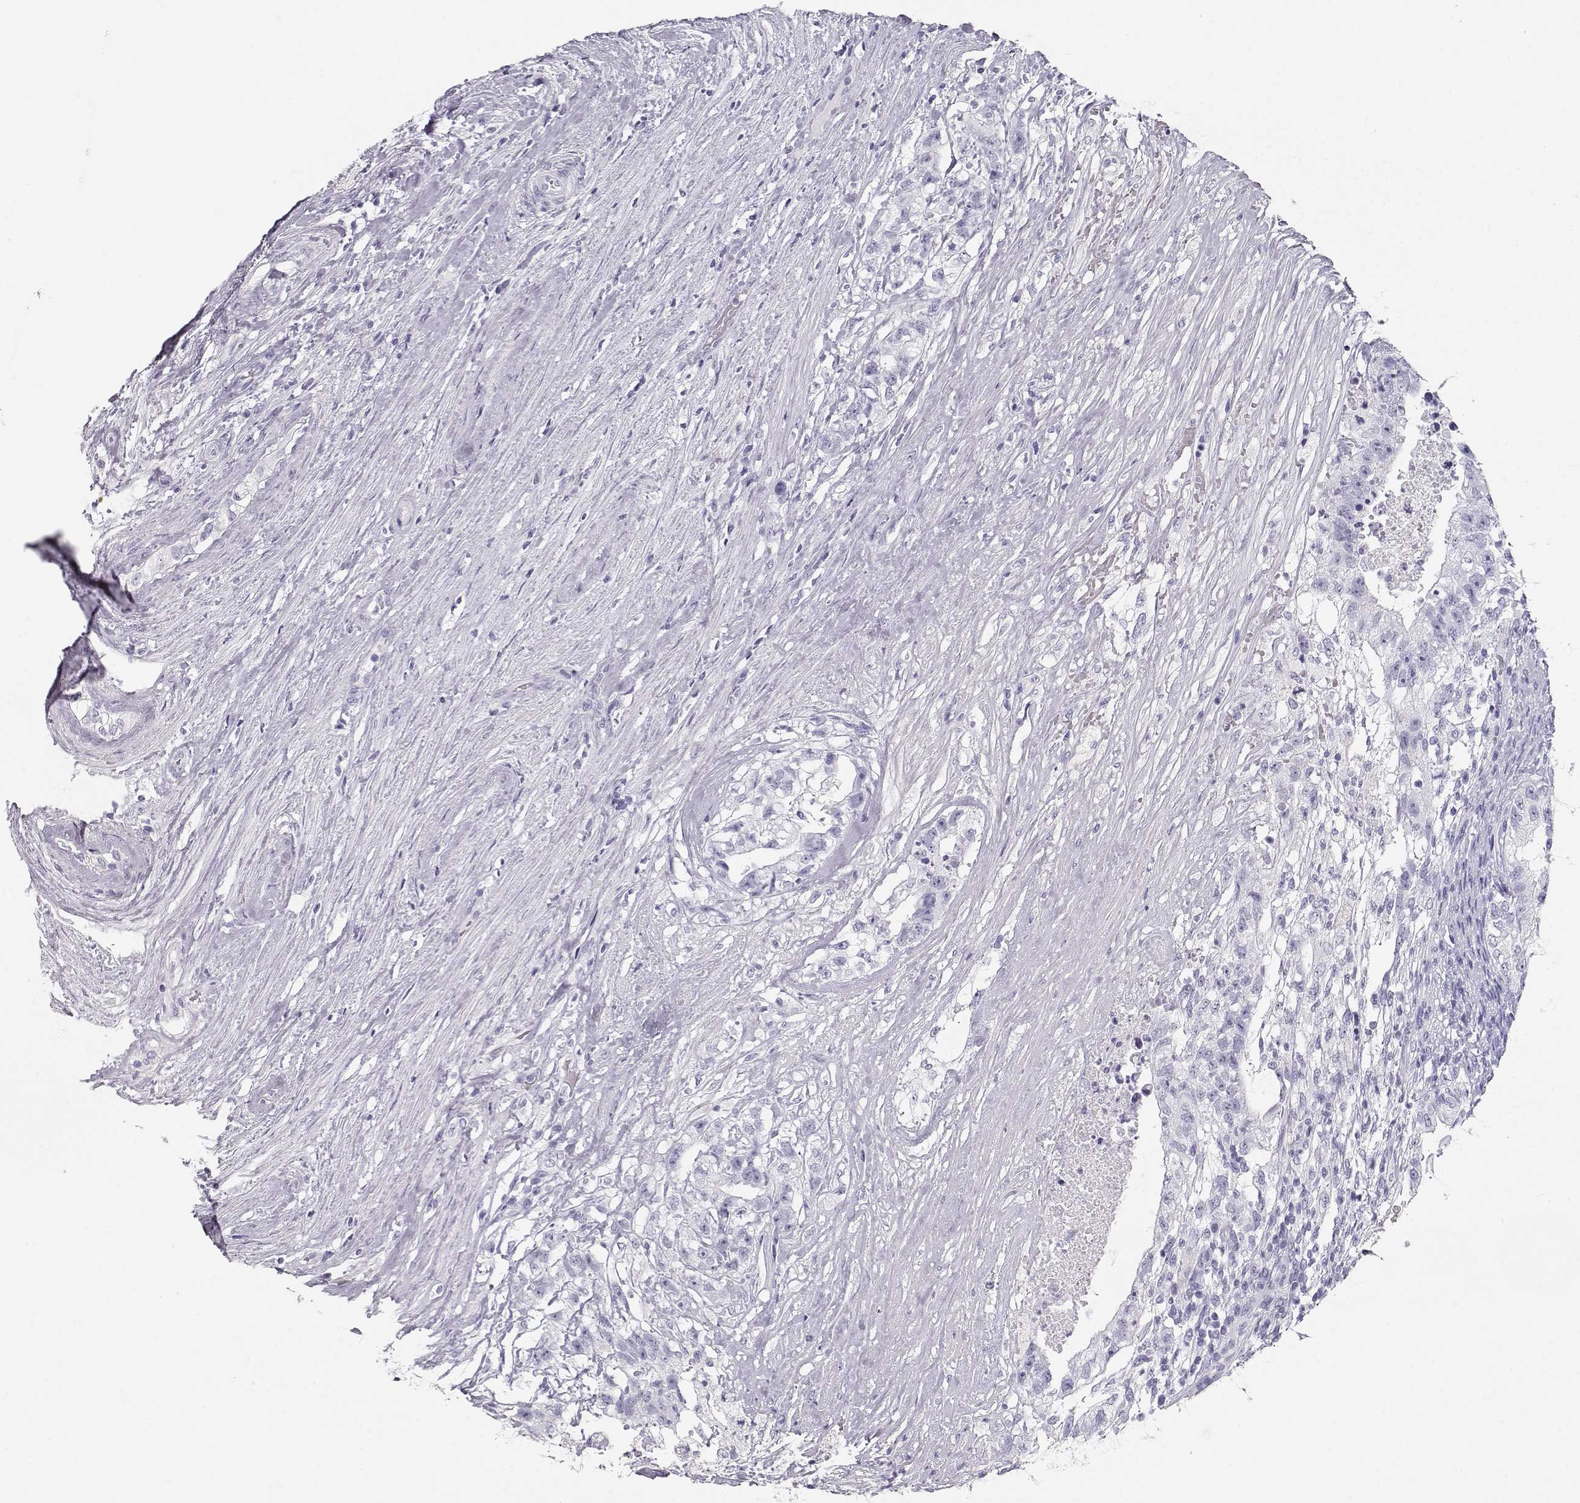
{"staining": {"intensity": "negative", "quantity": "none", "location": "none"}, "tissue": "testis cancer", "cell_type": "Tumor cells", "image_type": "cancer", "snomed": [{"axis": "morphology", "description": "Seminoma, NOS"}, {"axis": "morphology", "description": "Carcinoma, Embryonal, NOS"}, {"axis": "topography", "description": "Testis"}], "caption": "The micrograph exhibits no staining of tumor cells in testis seminoma. (DAB IHC with hematoxylin counter stain).", "gene": "MAGEC1", "patient": {"sex": "male", "age": 41}}